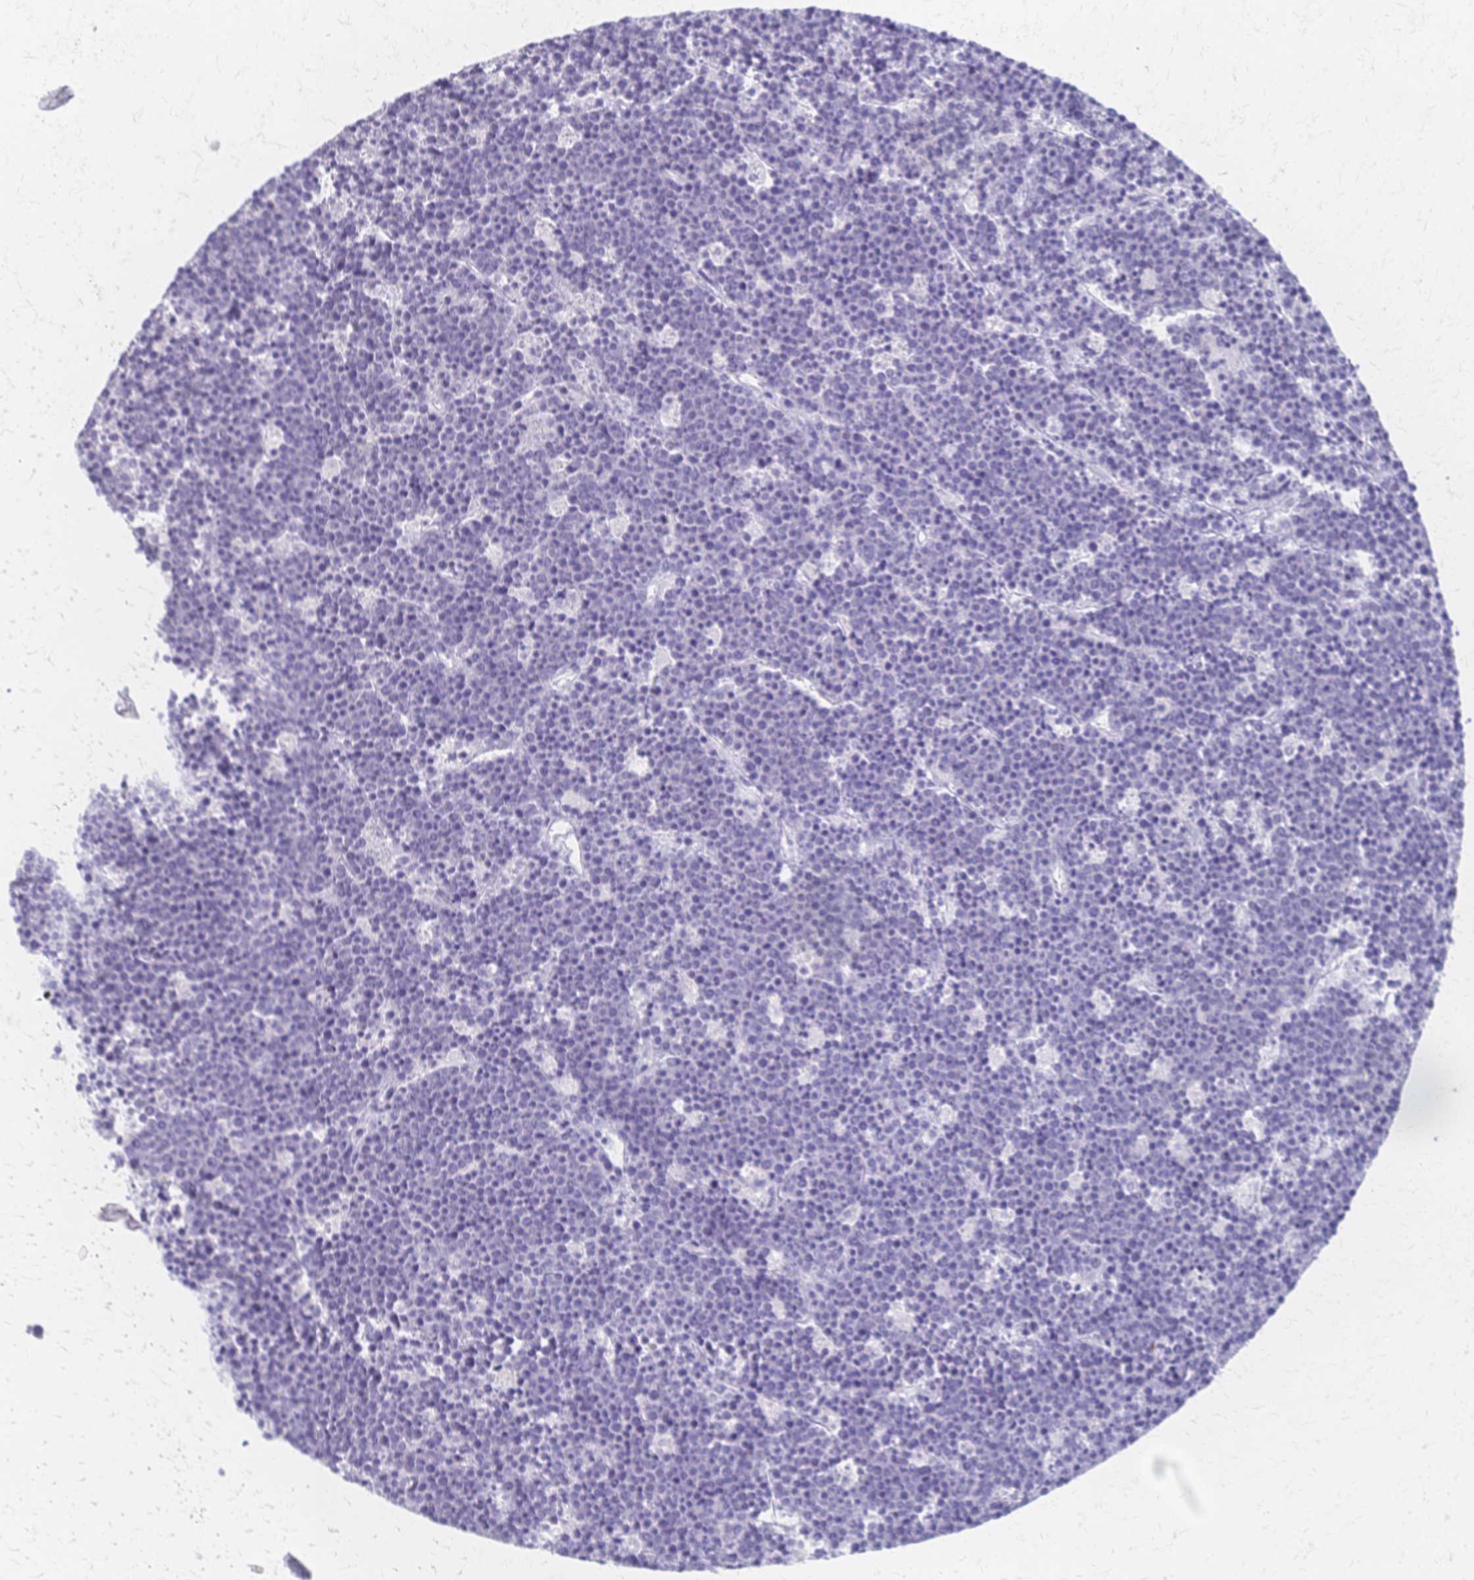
{"staining": {"intensity": "negative", "quantity": "none", "location": "none"}, "tissue": "lymphoma", "cell_type": "Tumor cells", "image_type": "cancer", "snomed": [{"axis": "morphology", "description": "Malignant lymphoma, non-Hodgkin's type, High grade"}, {"axis": "topography", "description": "Ovary"}], "caption": "Immunohistochemistry (IHC) image of human lymphoma stained for a protein (brown), which reveals no expression in tumor cells. (DAB (3,3'-diaminobenzidine) IHC, high magnification).", "gene": "CYB5A", "patient": {"sex": "female", "age": 56}}